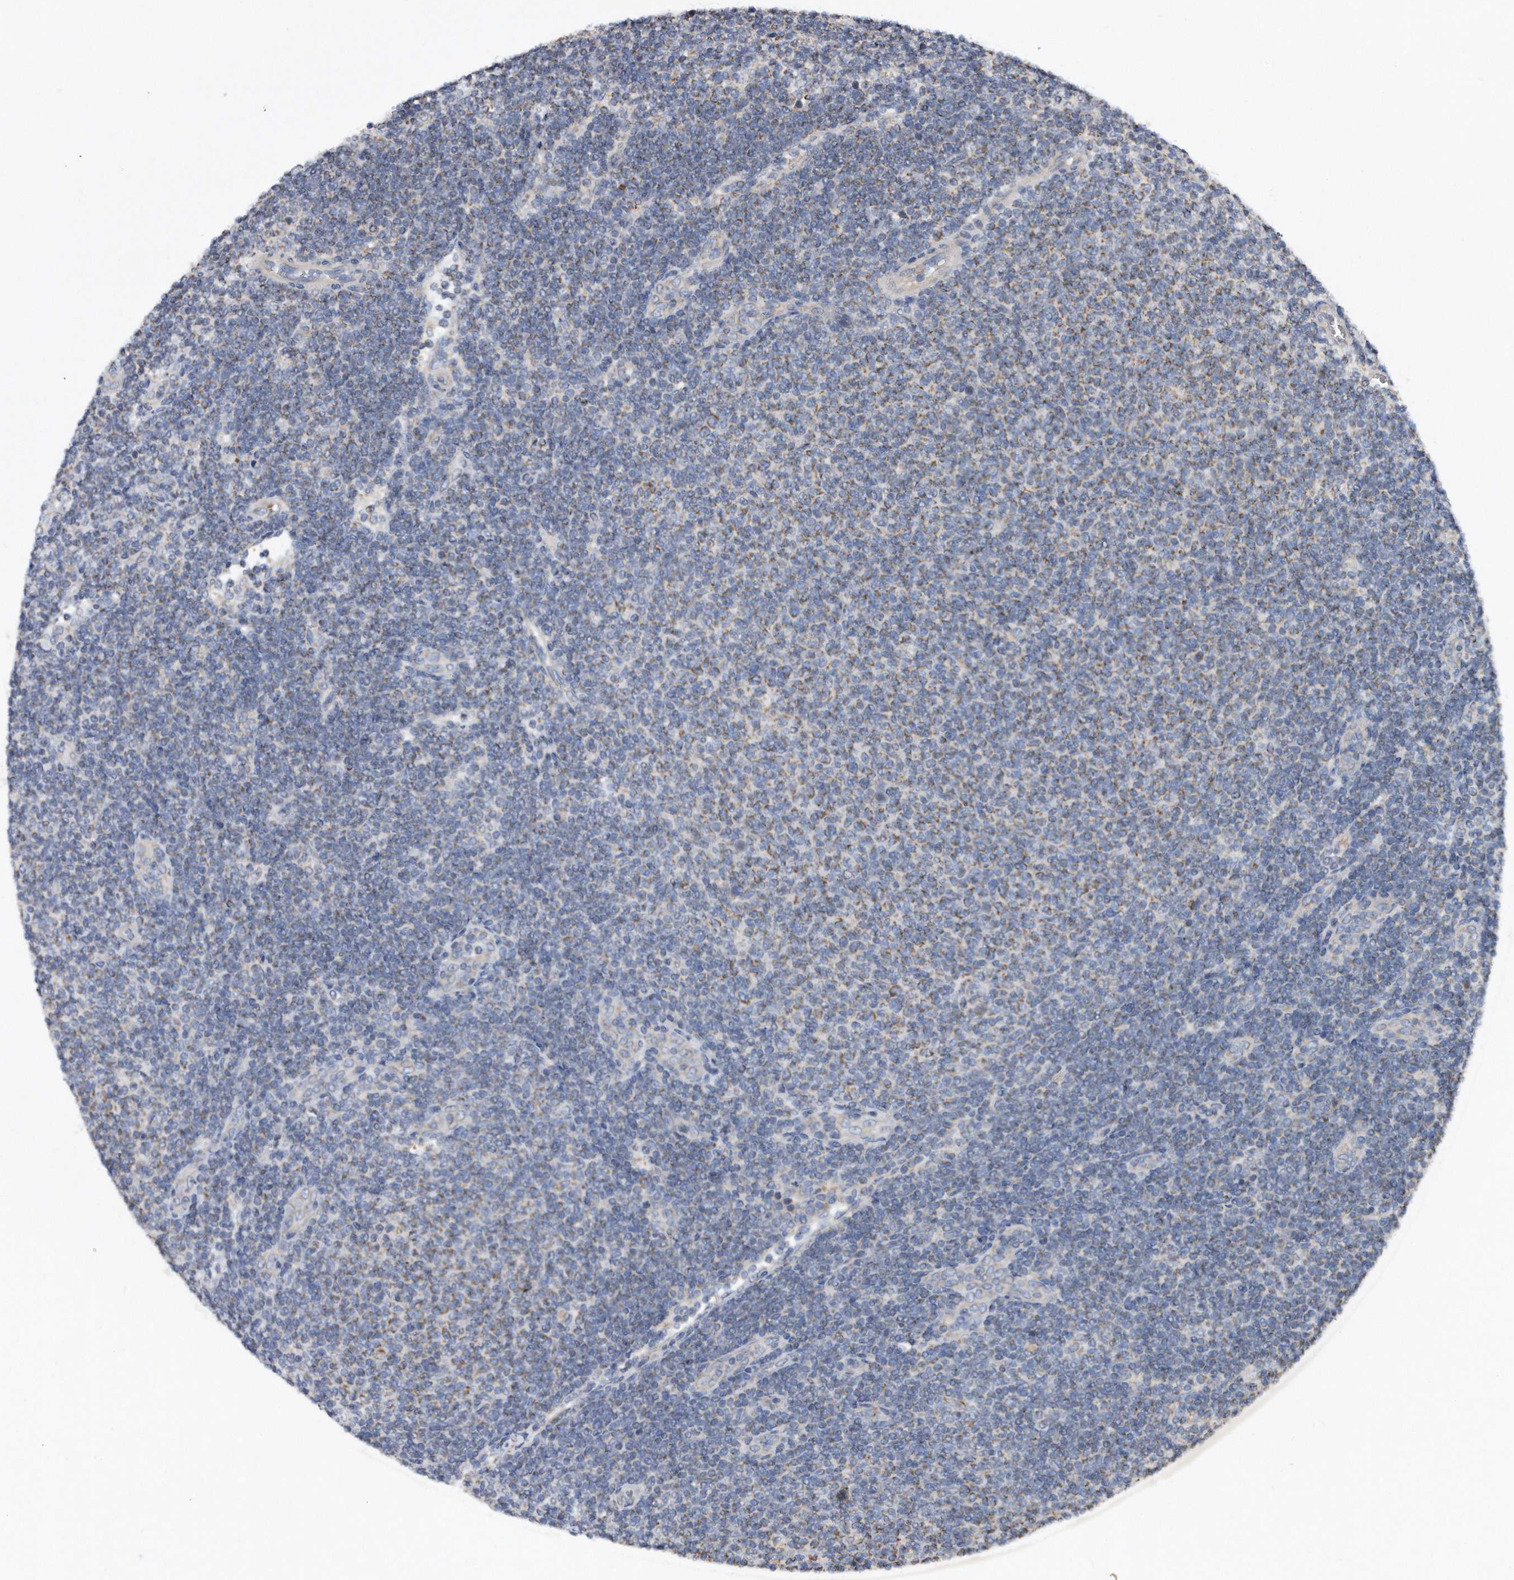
{"staining": {"intensity": "weak", "quantity": "25%-75%", "location": "cytoplasmic/membranous"}, "tissue": "lymphoma", "cell_type": "Tumor cells", "image_type": "cancer", "snomed": [{"axis": "morphology", "description": "Malignant lymphoma, non-Hodgkin's type, Low grade"}, {"axis": "topography", "description": "Lymph node"}], "caption": "An immunohistochemistry (IHC) photomicrograph of tumor tissue is shown. Protein staining in brown highlights weak cytoplasmic/membranous positivity in lymphoma within tumor cells.", "gene": "PPP5C", "patient": {"sex": "male", "age": 66}}